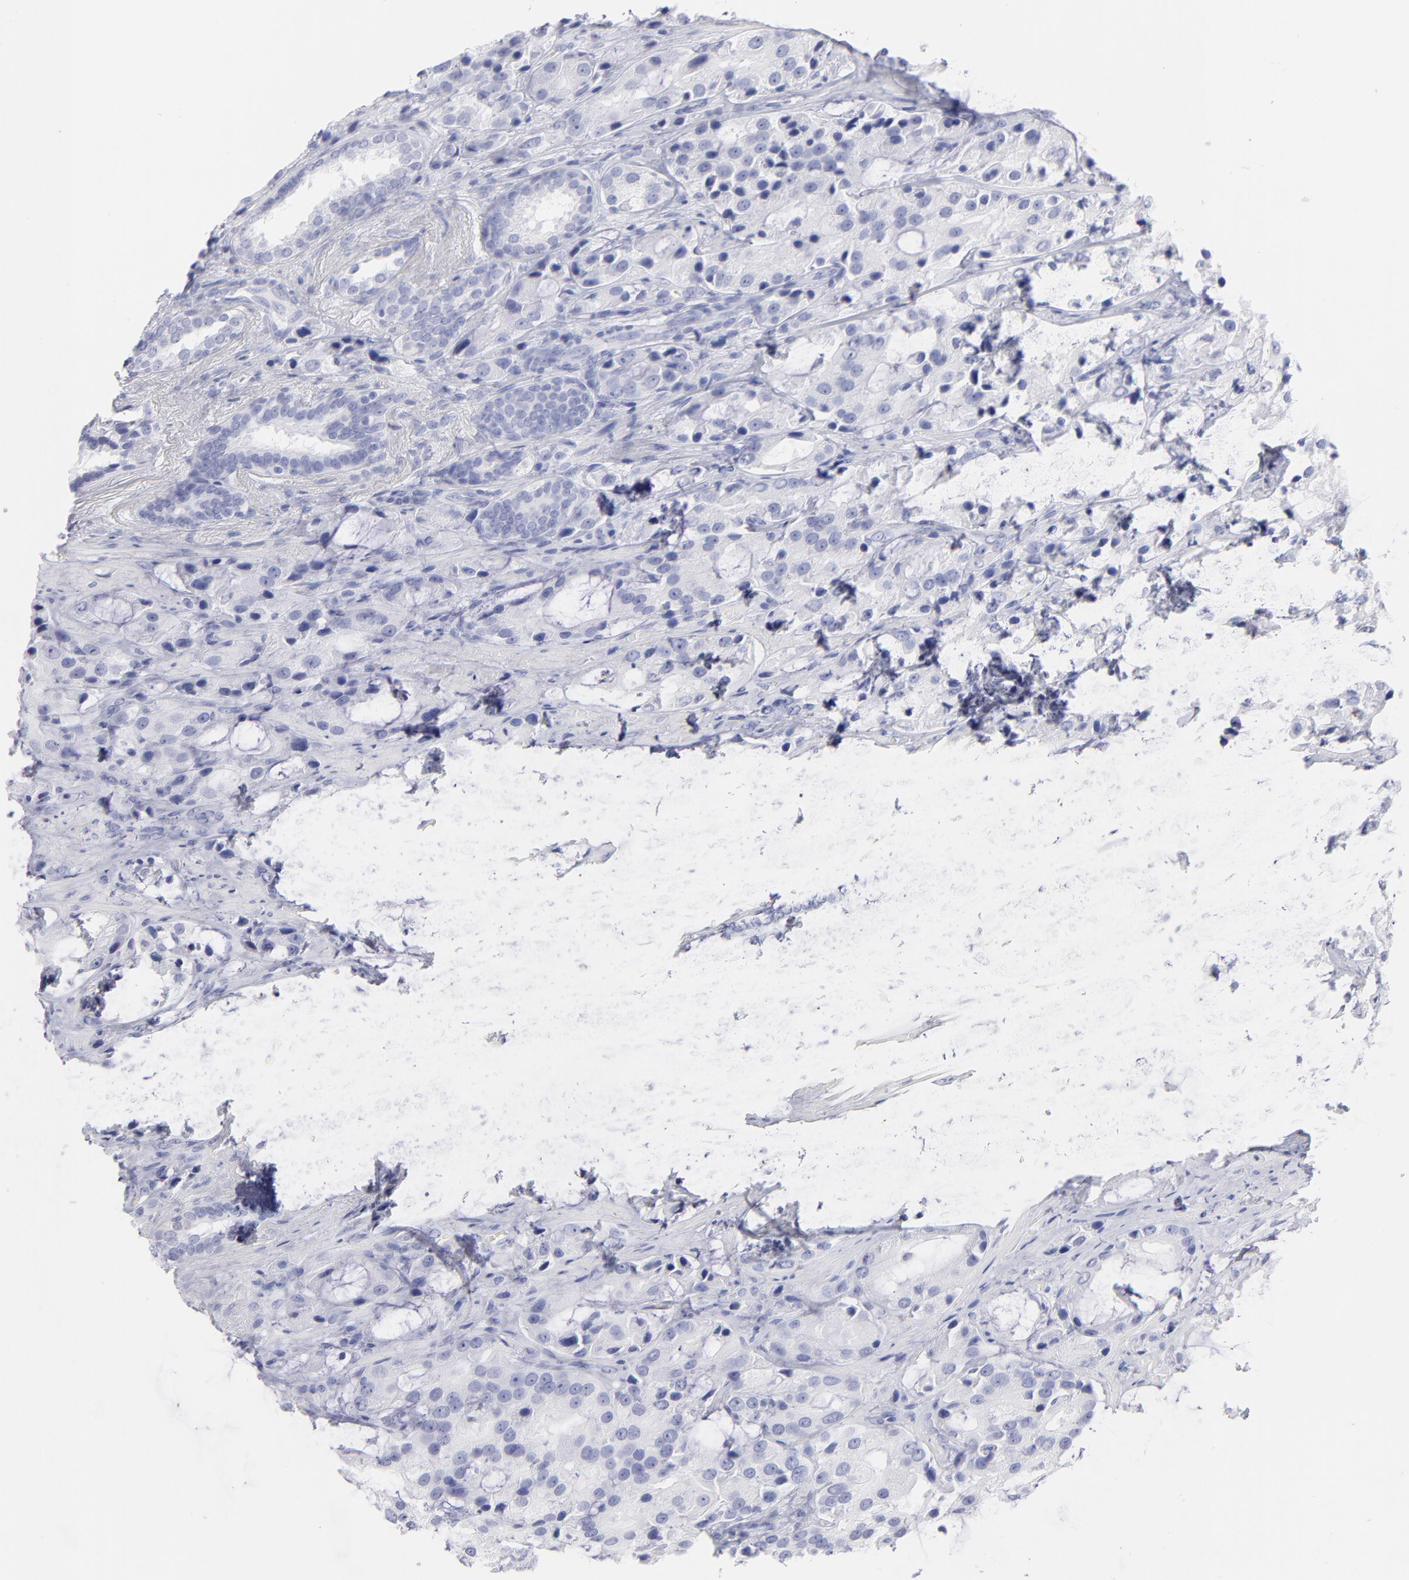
{"staining": {"intensity": "negative", "quantity": "none", "location": "none"}, "tissue": "prostate cancer", "cell_type": "Tumor cells", "image_type": "cancer", "snomed": [{"axis": "morphology", "description": "Adenocarcinoma, High grade"}, {"axis": "topography", "description": "Prostate"}], "caption": "Immunohistochemical staining of high-grade adenocarcinoma (prostate) displays no significant staining in tumor cells. (DAB IHC, high magnification).", "gene": "F13B", "patient": {"sex": "male", "age": 70}}